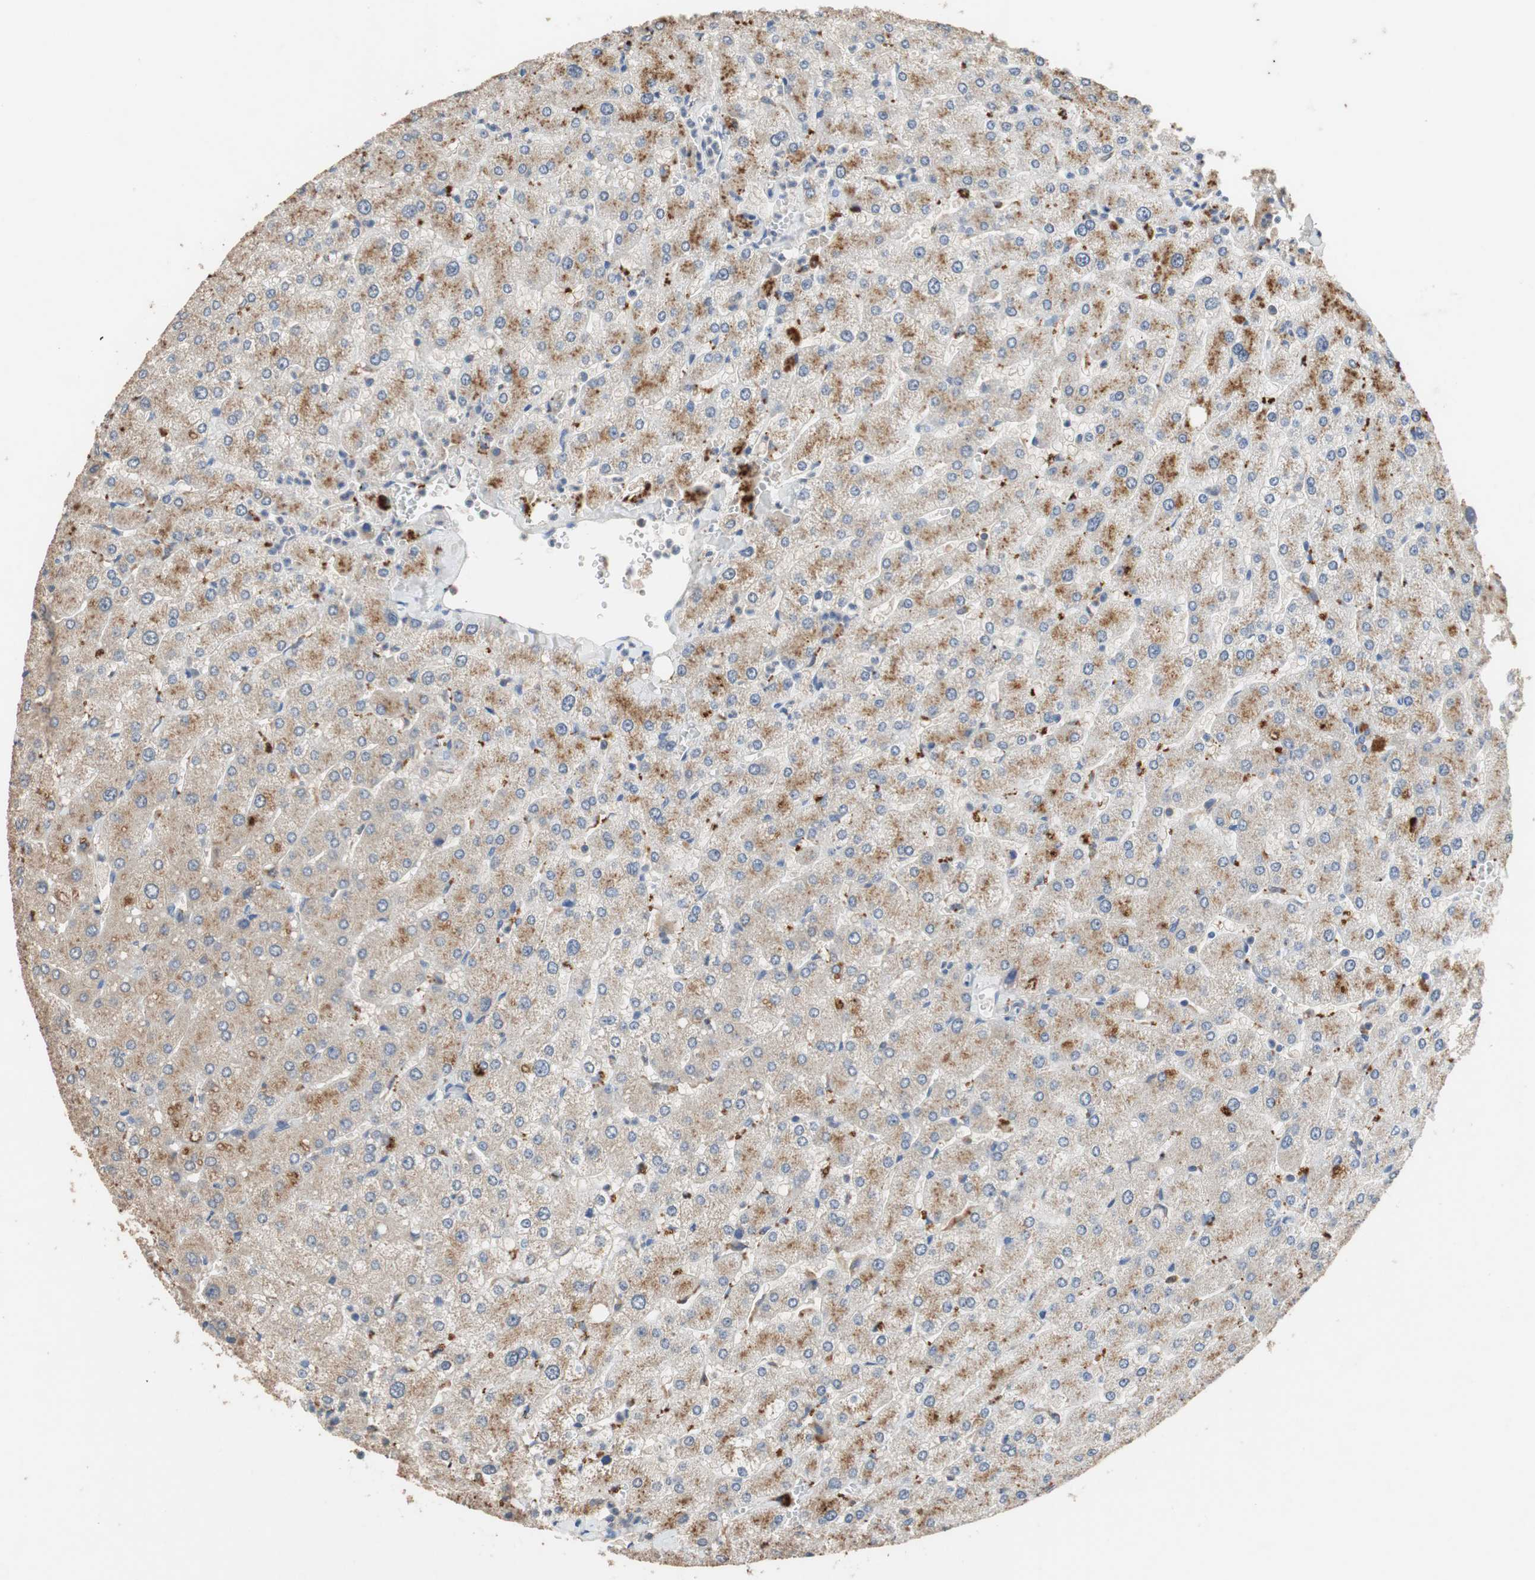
{"staining": {"intensity": "weak", "quantity": ">75%", "location": "cytoplasmic/membranous"}, "tissue": "liver", "cell_type": "Cholangiocytes", "image_type": "normal", "snomed": [{"axis": "morphology", "description": "Normal tissue, NOS"}, {"axis": "topography", "description": "Liver"}], "caption": "Immunohistochemistry (IHC) histopathology image of benign liver: human liver stained using immunohistochemistry demonstrates low levels of weak protein expression localized specifically in the cytoplasmic/membranous of cholangiocytes, appearing as a cytoplasmic/membranous brown color.", "gene": "ADAP1", "patient": {"sex": "male", "age": 55}}